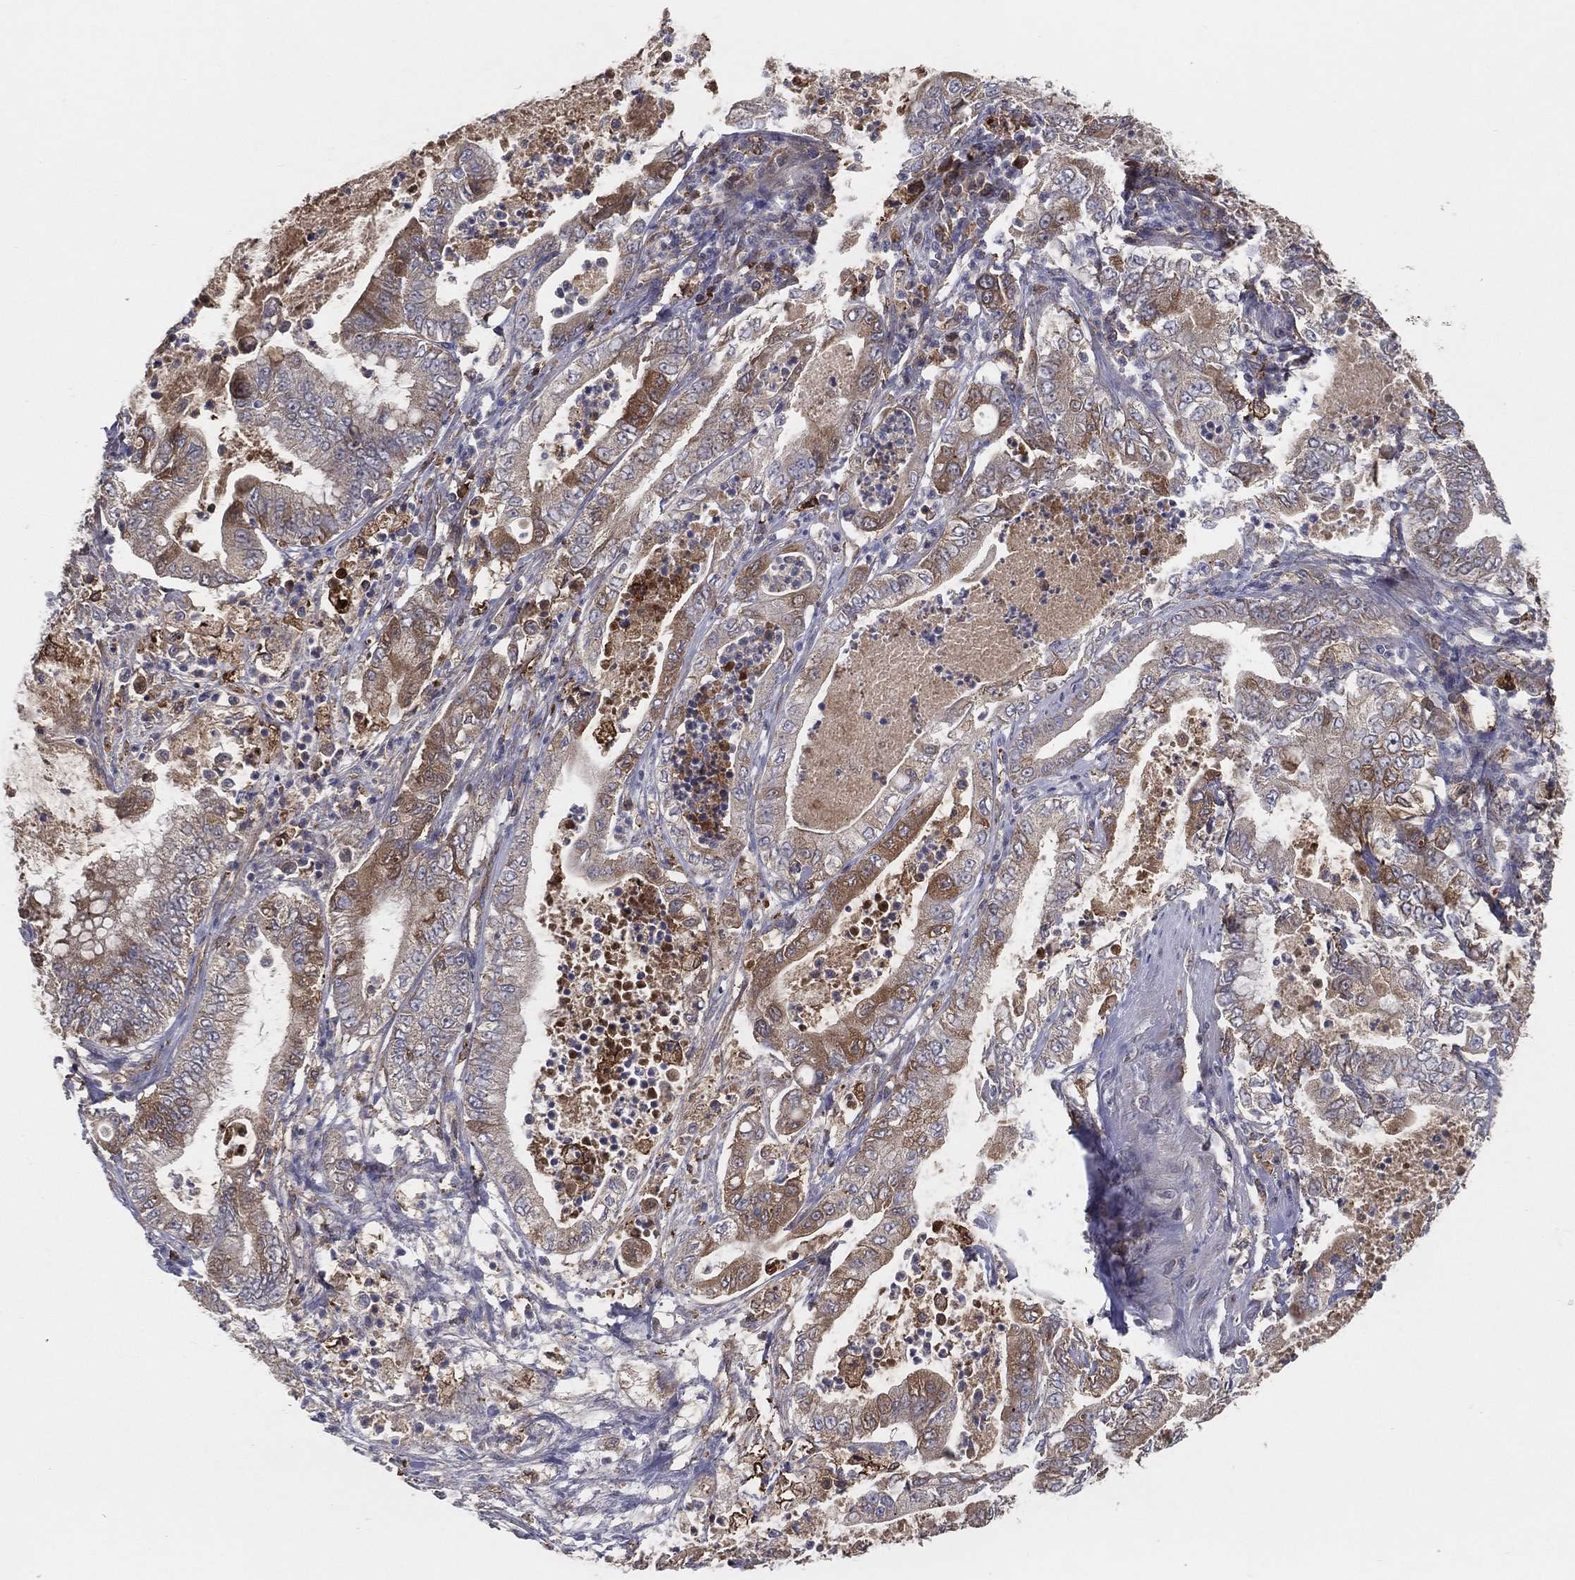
{"staining": {"intensity": "moderate", "quantity": "25%-75%", "location": "cytoplasmic/membranous"}, "tissue": "pancreatic cancer", "cell_type": "Tumor cells", "image_type": "cancer", "snomed": [{"axis": "morphology", "description": "Adenocarcinoma, NOS"}, {"axis": "topography", "description": "Pancreas"}], "caption": "This is an image of immunohistochemistry (IHC) staining of pancreatic cancer (adenocarcinoma), which shows moderate expression in the cytoplasmic/membranous of tumor cells.", "gene": "MT-ND1", "patient": {"sex": "male", "age": 71}}